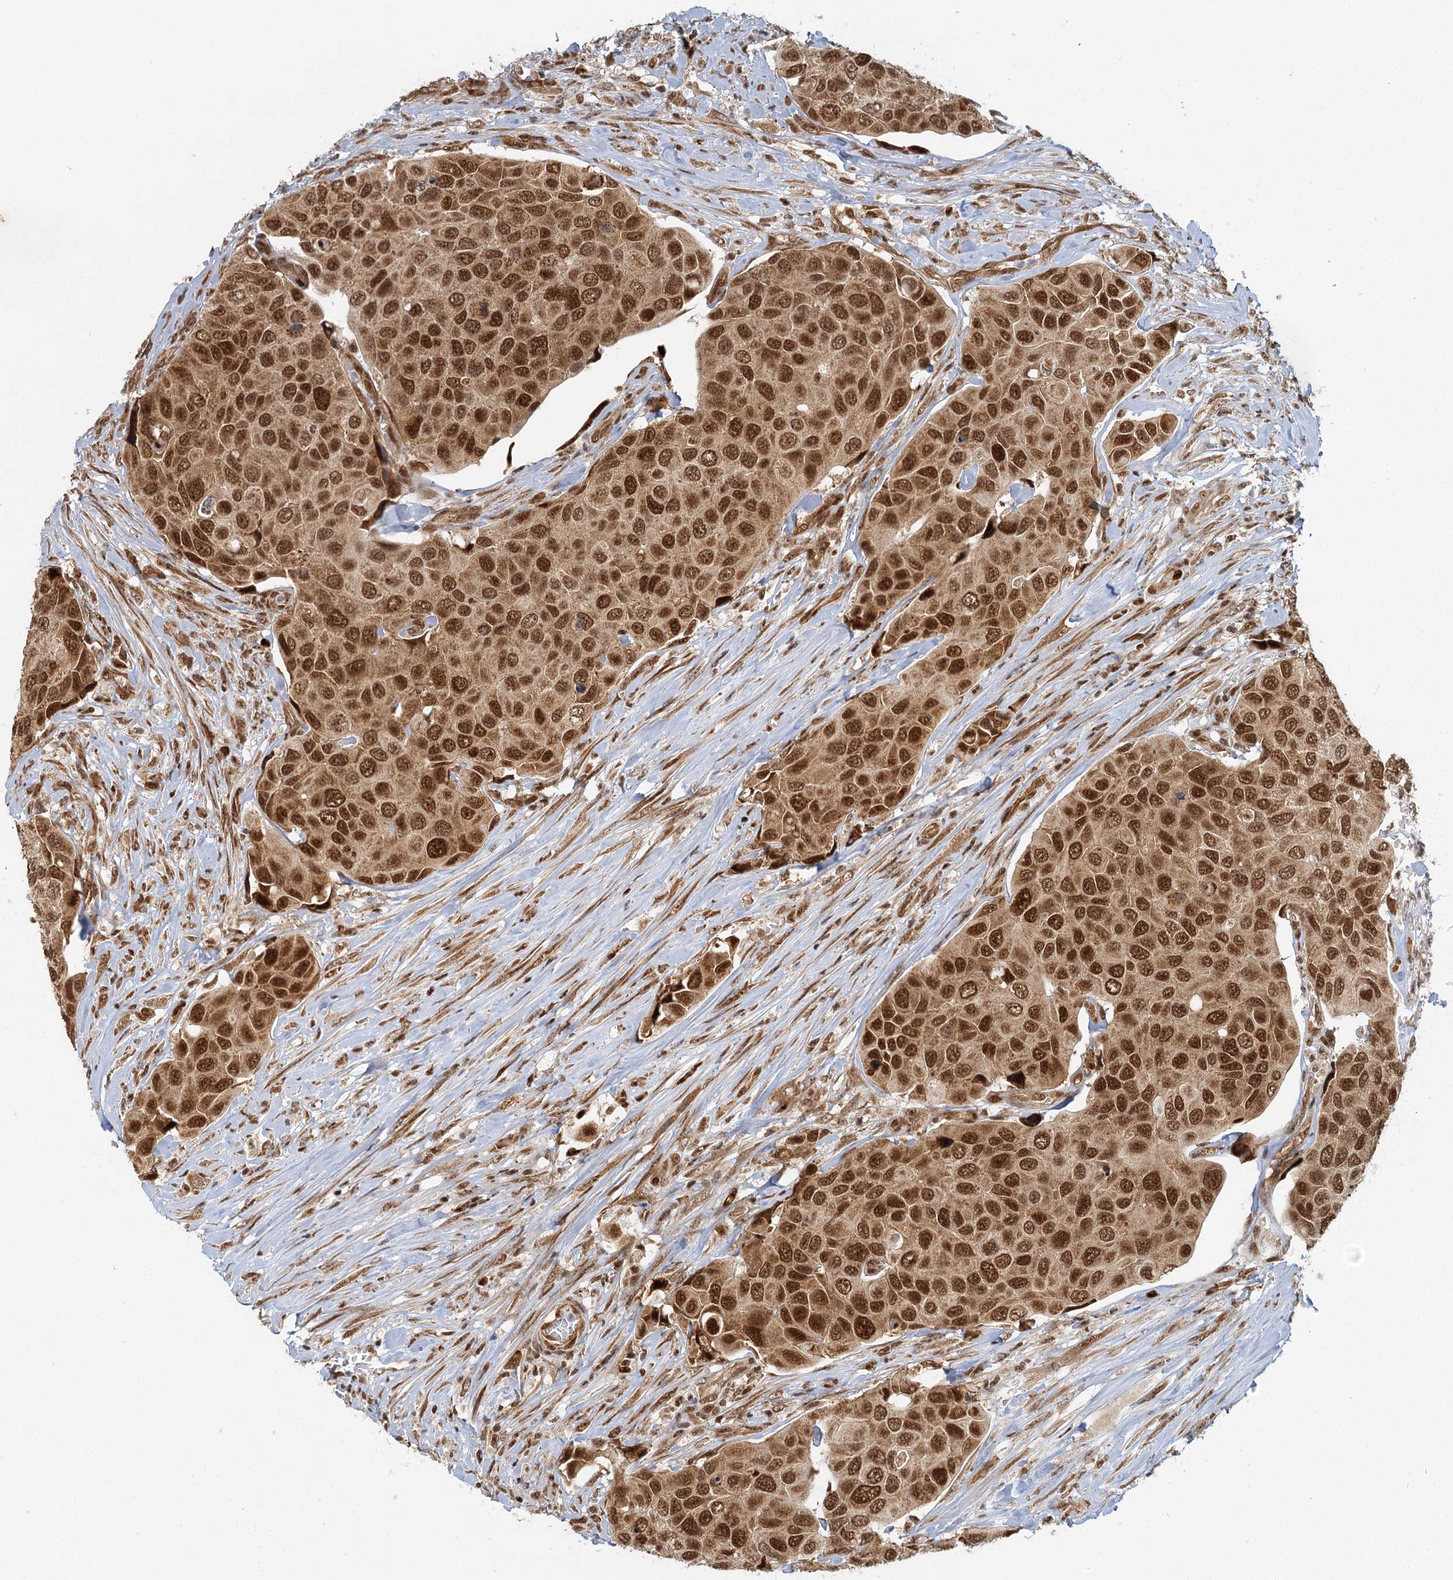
{"staining": {"intensity": "strong", "quantity": ">75%", "location": "nuclear"}, "tissue": "urothelial cancer", "cell_type": "Tumor cells", "image_type": "cancer", "snomed": [{"axis": "morphology", "description": "Urothelial carcinoma, High grade"}, {"axis": "topography", "description": "Urinary bladder"}], "caption": "Approximately >75% of tumor cells in human urothelial cancer reveal strong nuclear protein positivity as visualized by brown immunohistochemical staining.", "gene": "GPATCH11", "patient": {"sex": "male", "age": 74}}